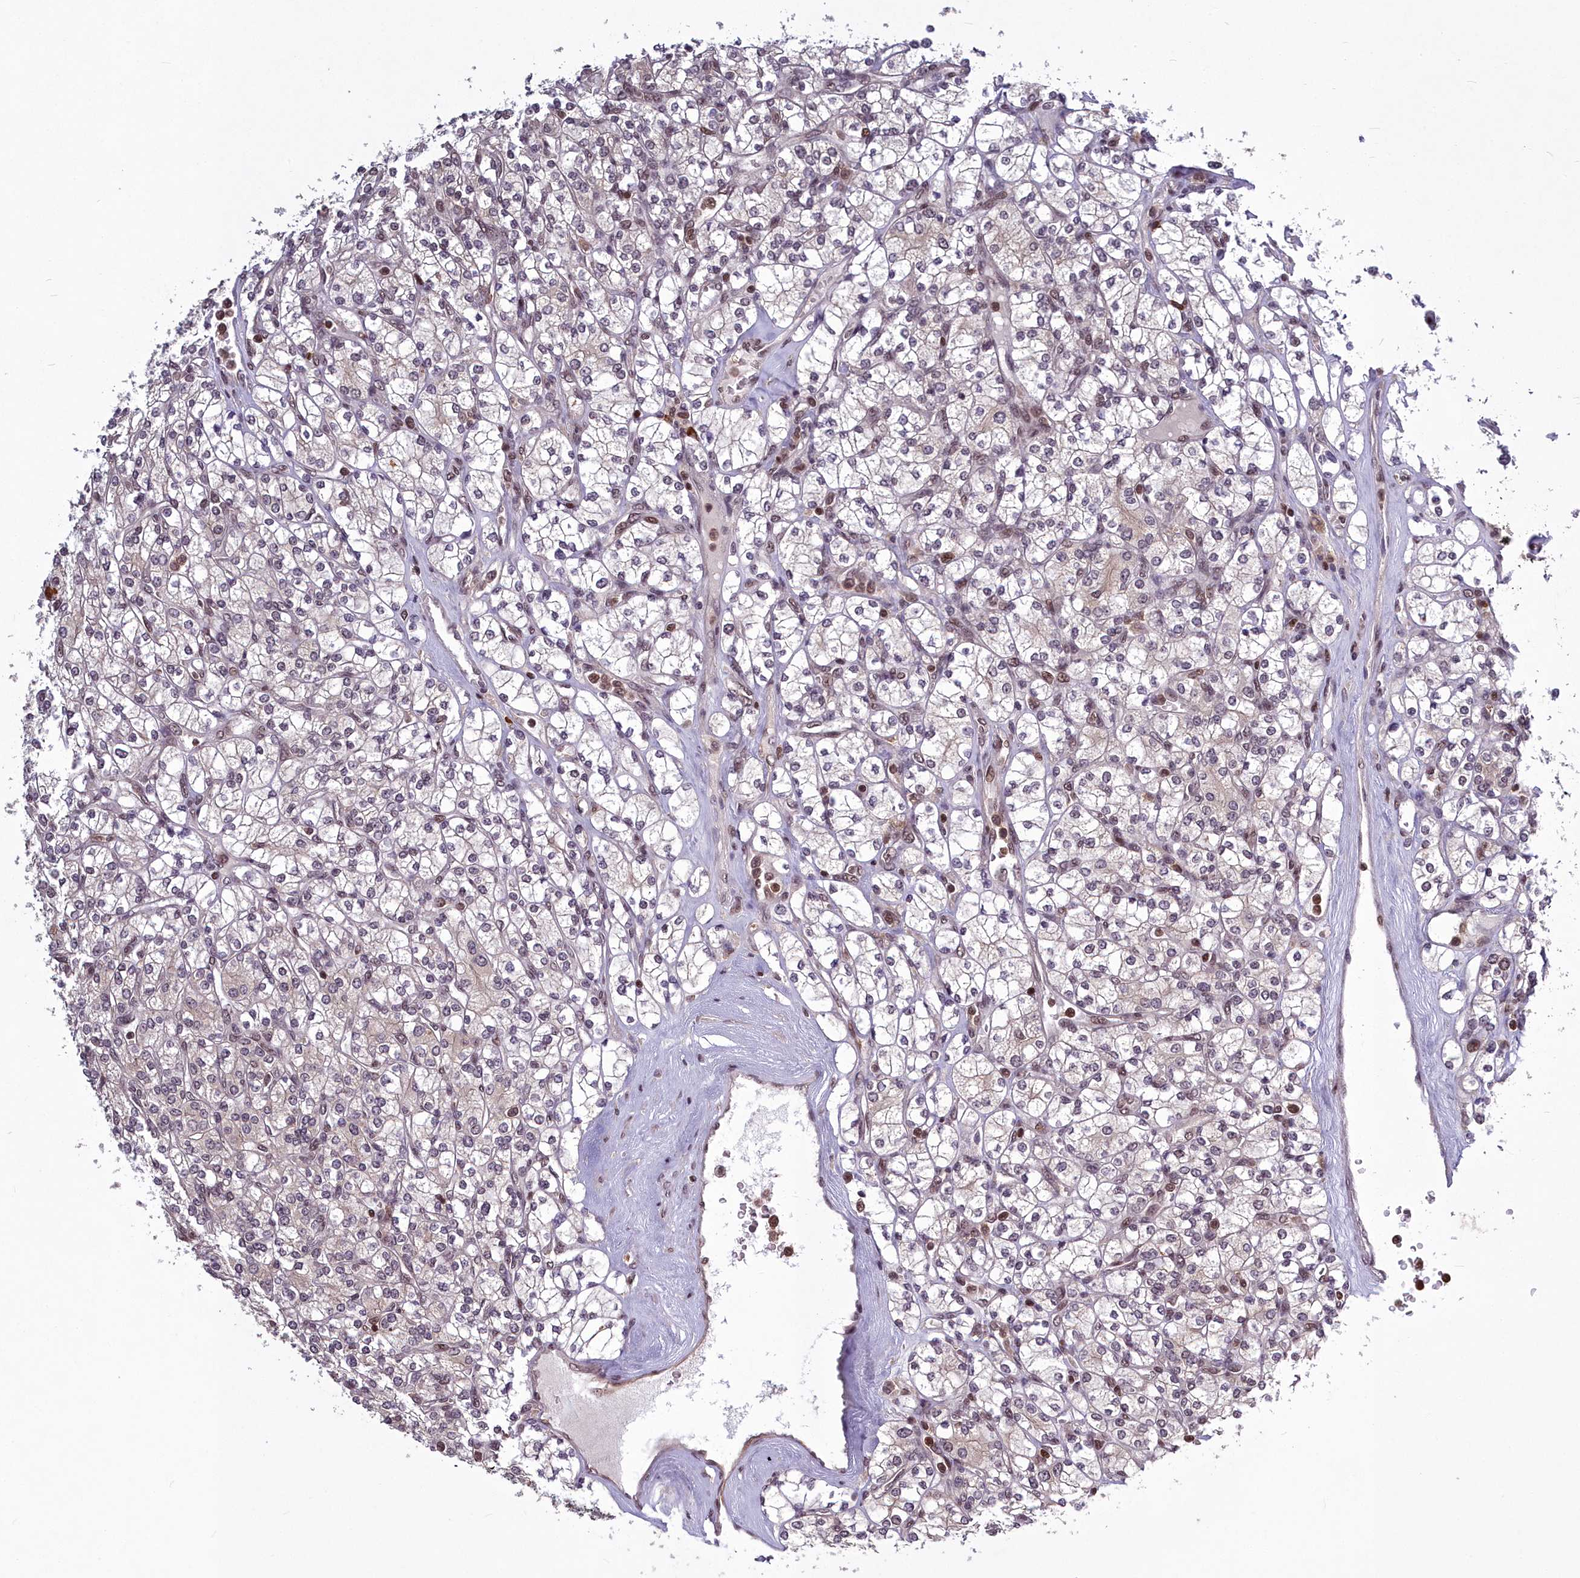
{"staining": {"intensity": "weak", "quantity": "25%-75%", "location": "nuclear"}, "tissue": "renal cancer", "cell_type": "Tumor cells", "image_type": "cancer", "snomed": [{"axis": "morphology", "description": "Adenocarcinoma, NOS"}, {"axis": "topography", "description": "Kidney"}], "caption": "The photomicrograph exhibits immunohistochemical staining of renal adenocarcinoma. There is weak nuclear positivity is seen in approximately 25%-75% of tumor cells.", "gene": "GMEB1", "patient": {"sex": "male", "age": 77}}